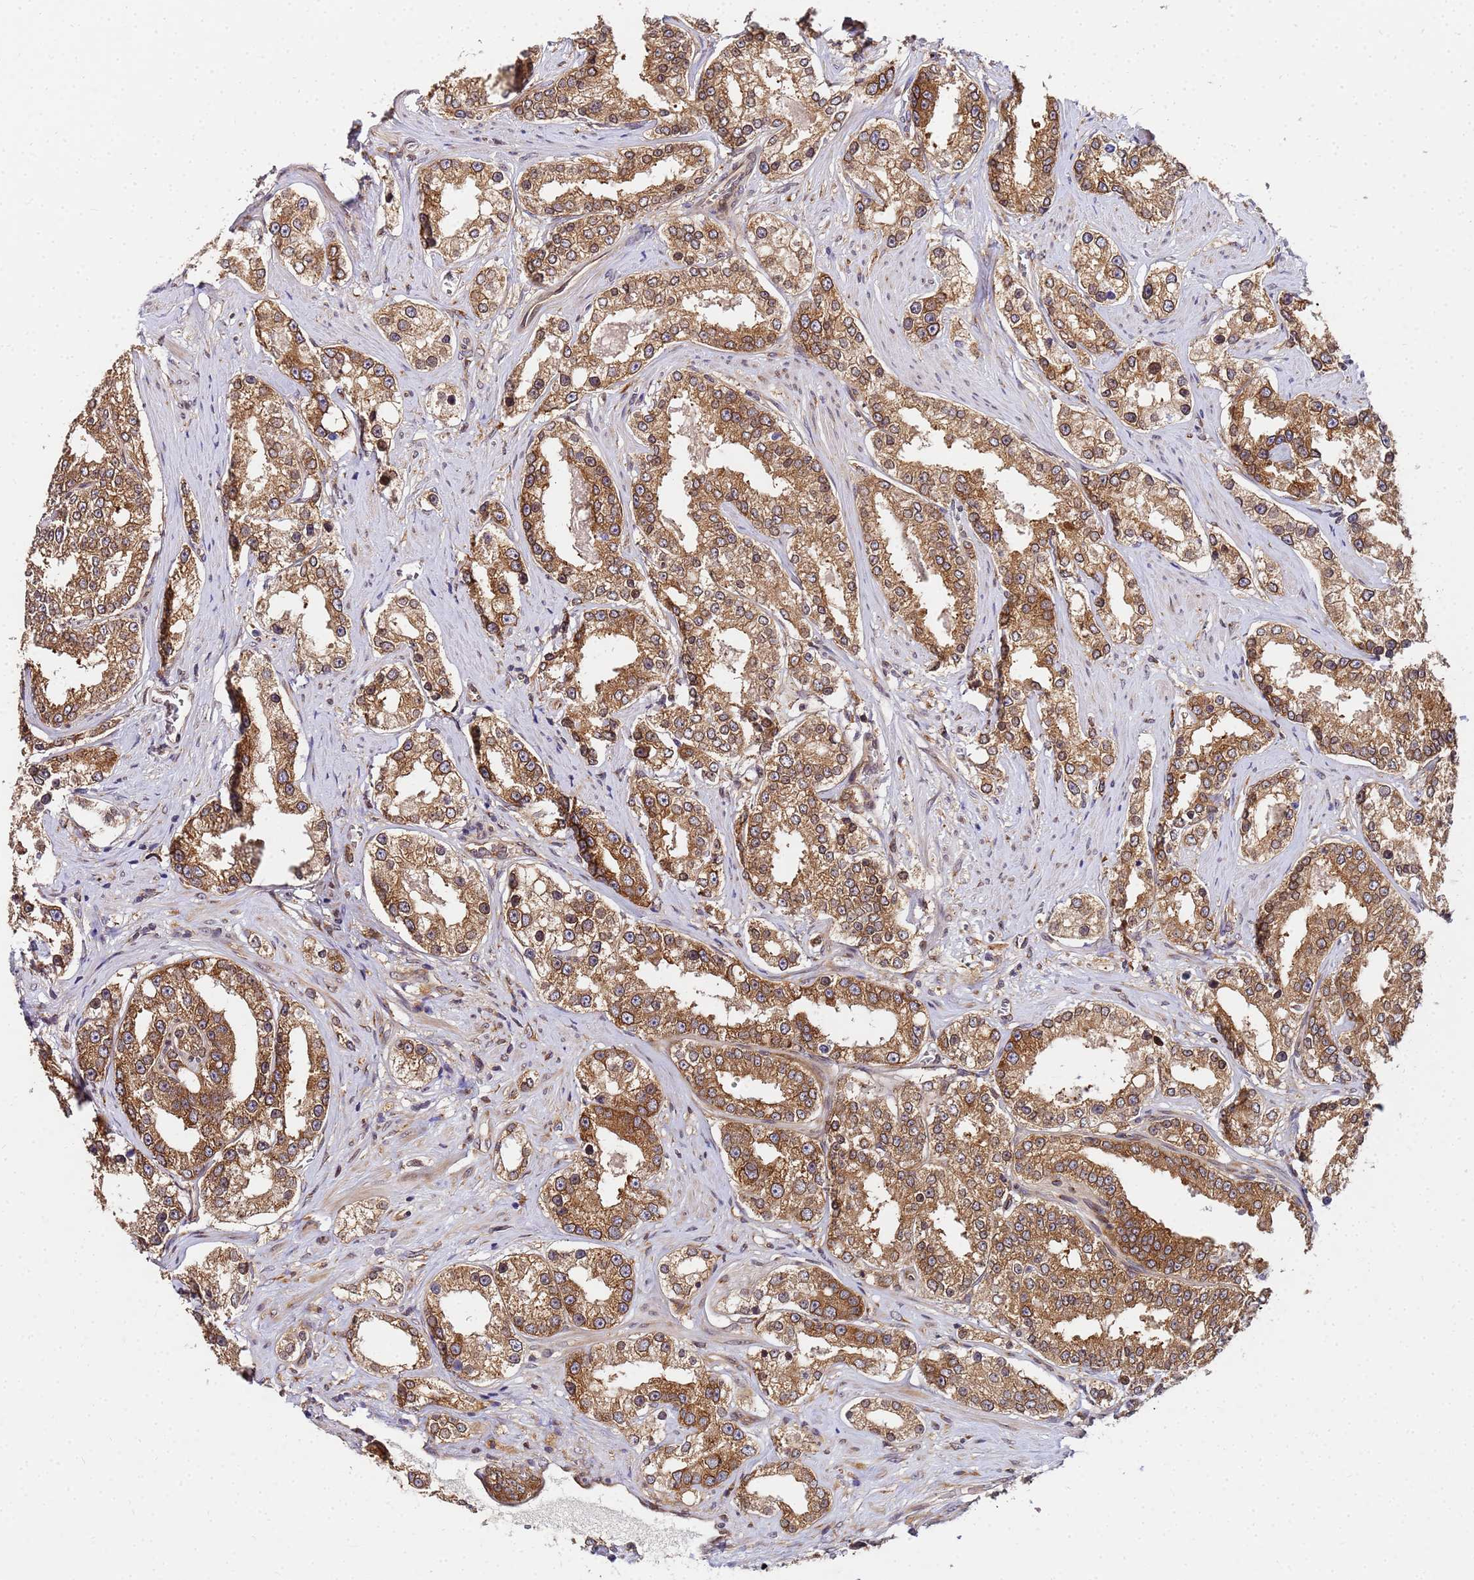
{"staining": {"intensity": "moderate", "quantity": ">75%", "location": "cytoplasmic/membranous"}, "tissue": "prostate cancer", "cell_type": "Tumor cells", "image_type": "cancer", "snomed": [{"axis": "morphology", "description": "Normal tissue, NOS"}, {"axis": "morphology", "description": "Adenocarcinoma, High grade"}, {"axis": "topography", "description": "Prostate"}], "caption": "IHC histopathology image of prostate cancer (high-grade adenocarcinoma) stained for a protein (brown), which demonstrates medium levels of moderate cytoplasmic/membranous positivity in about >75% of tumor cells.", "gene": "UNC93B1", "patient": {"sex": "male", "age": 83}}